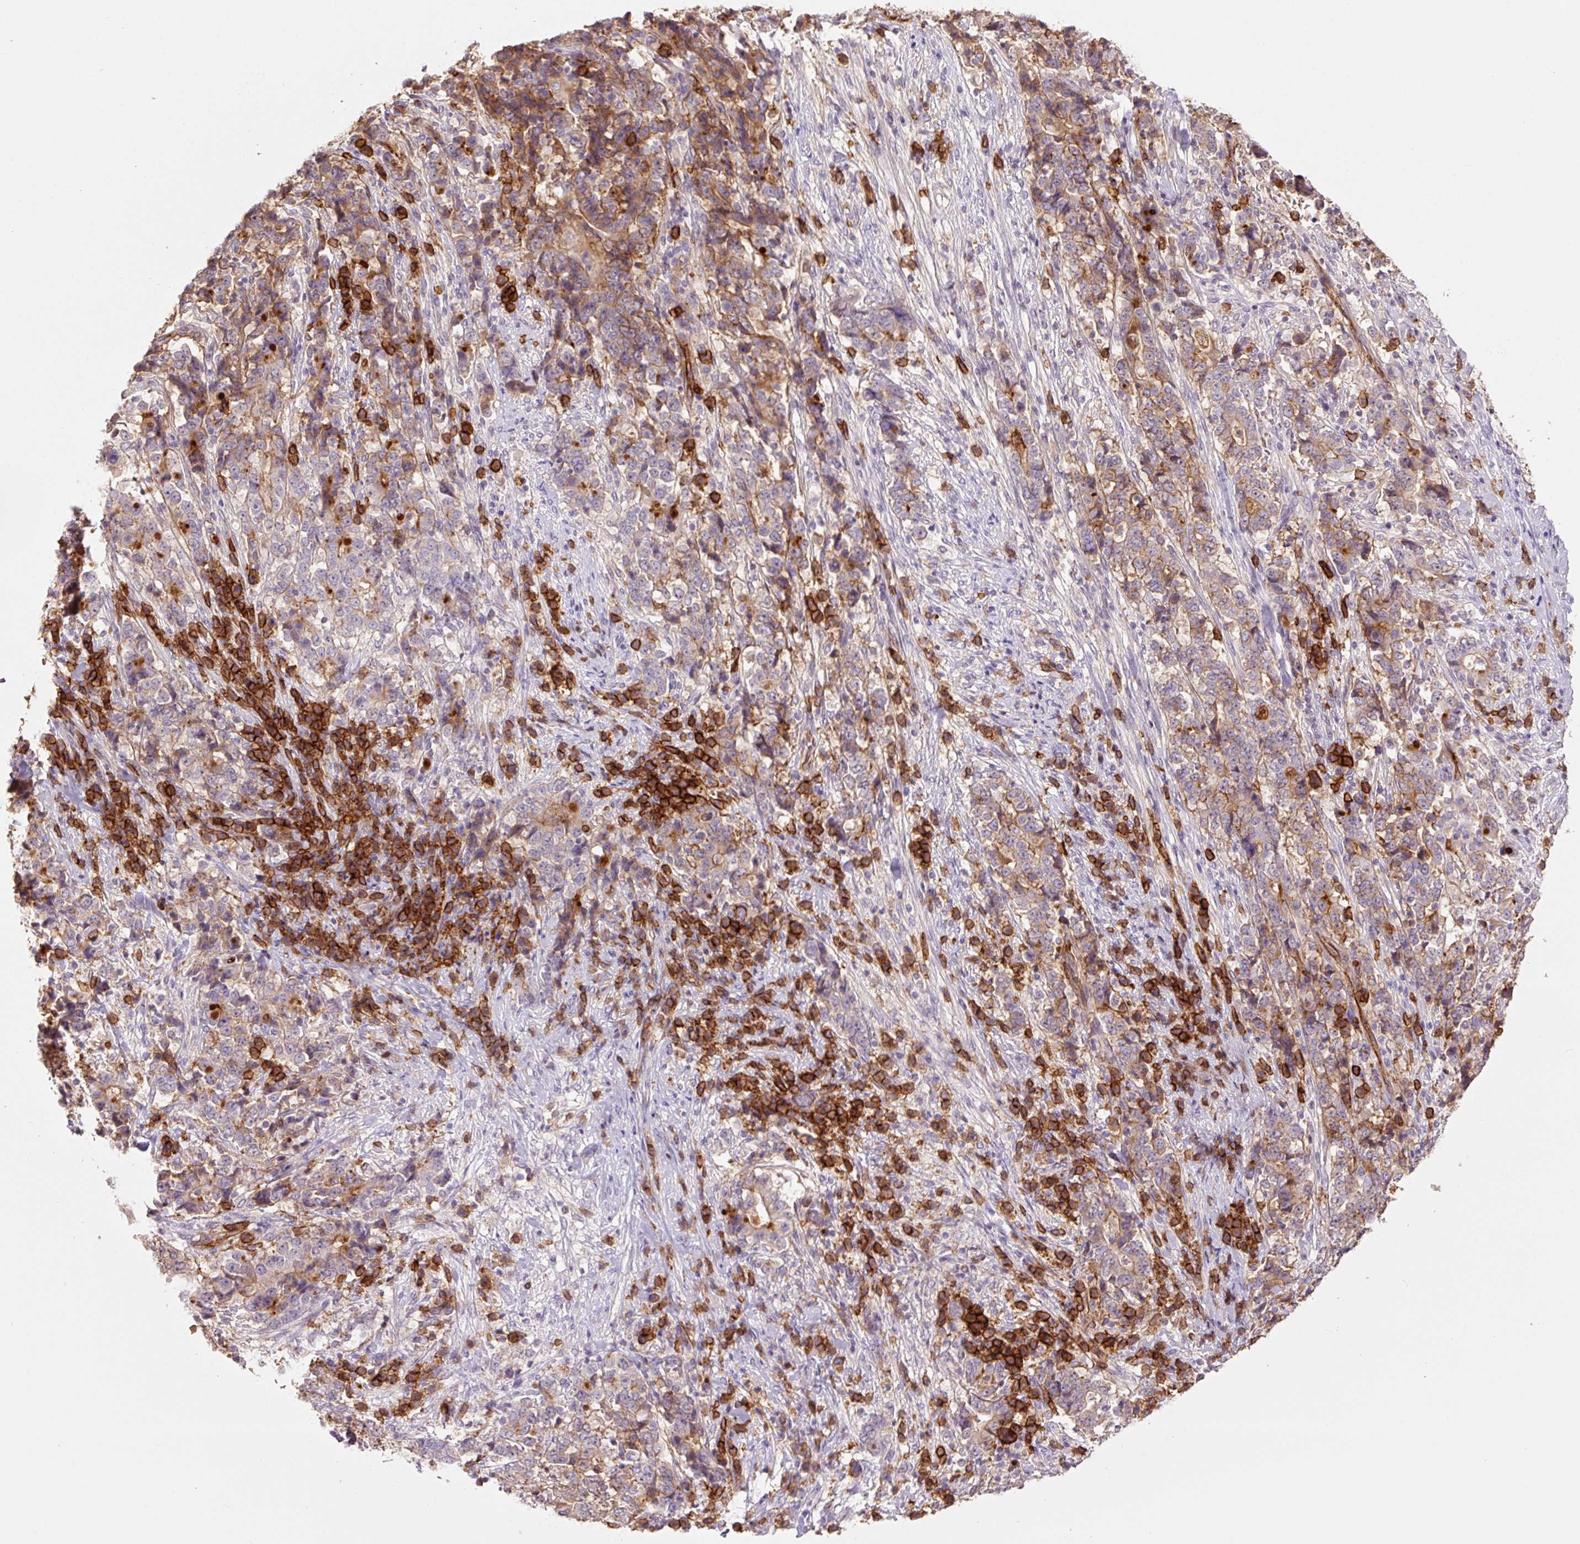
{"staining": {"intensity": "moderate", "quantity": "25%-75%", "location": "cytoplasmic/membranous"}, "tissue": "stomach cancer", "cell_type": "Tumor cells", "image_type": "cancer", "snomed": [{"axis": "morphology", "description": "Normal tissue, NOS"}, {"axis": "morphology", "description": "Adenocarcinoma, NOS"}, {"axis": "topography", "description": "Stomach, upper"}, {"axis": "topography", "description": "Stomach"}], "caption": "Moderate cytoplasmic/membranous positivity for a protein is appreciated in approximately 25%-75% of tumor cells of adenocarcinoma (stomach) using IHC.", "gene": "SLC1A4", "patient": {"sex": "male", "age": 59}}